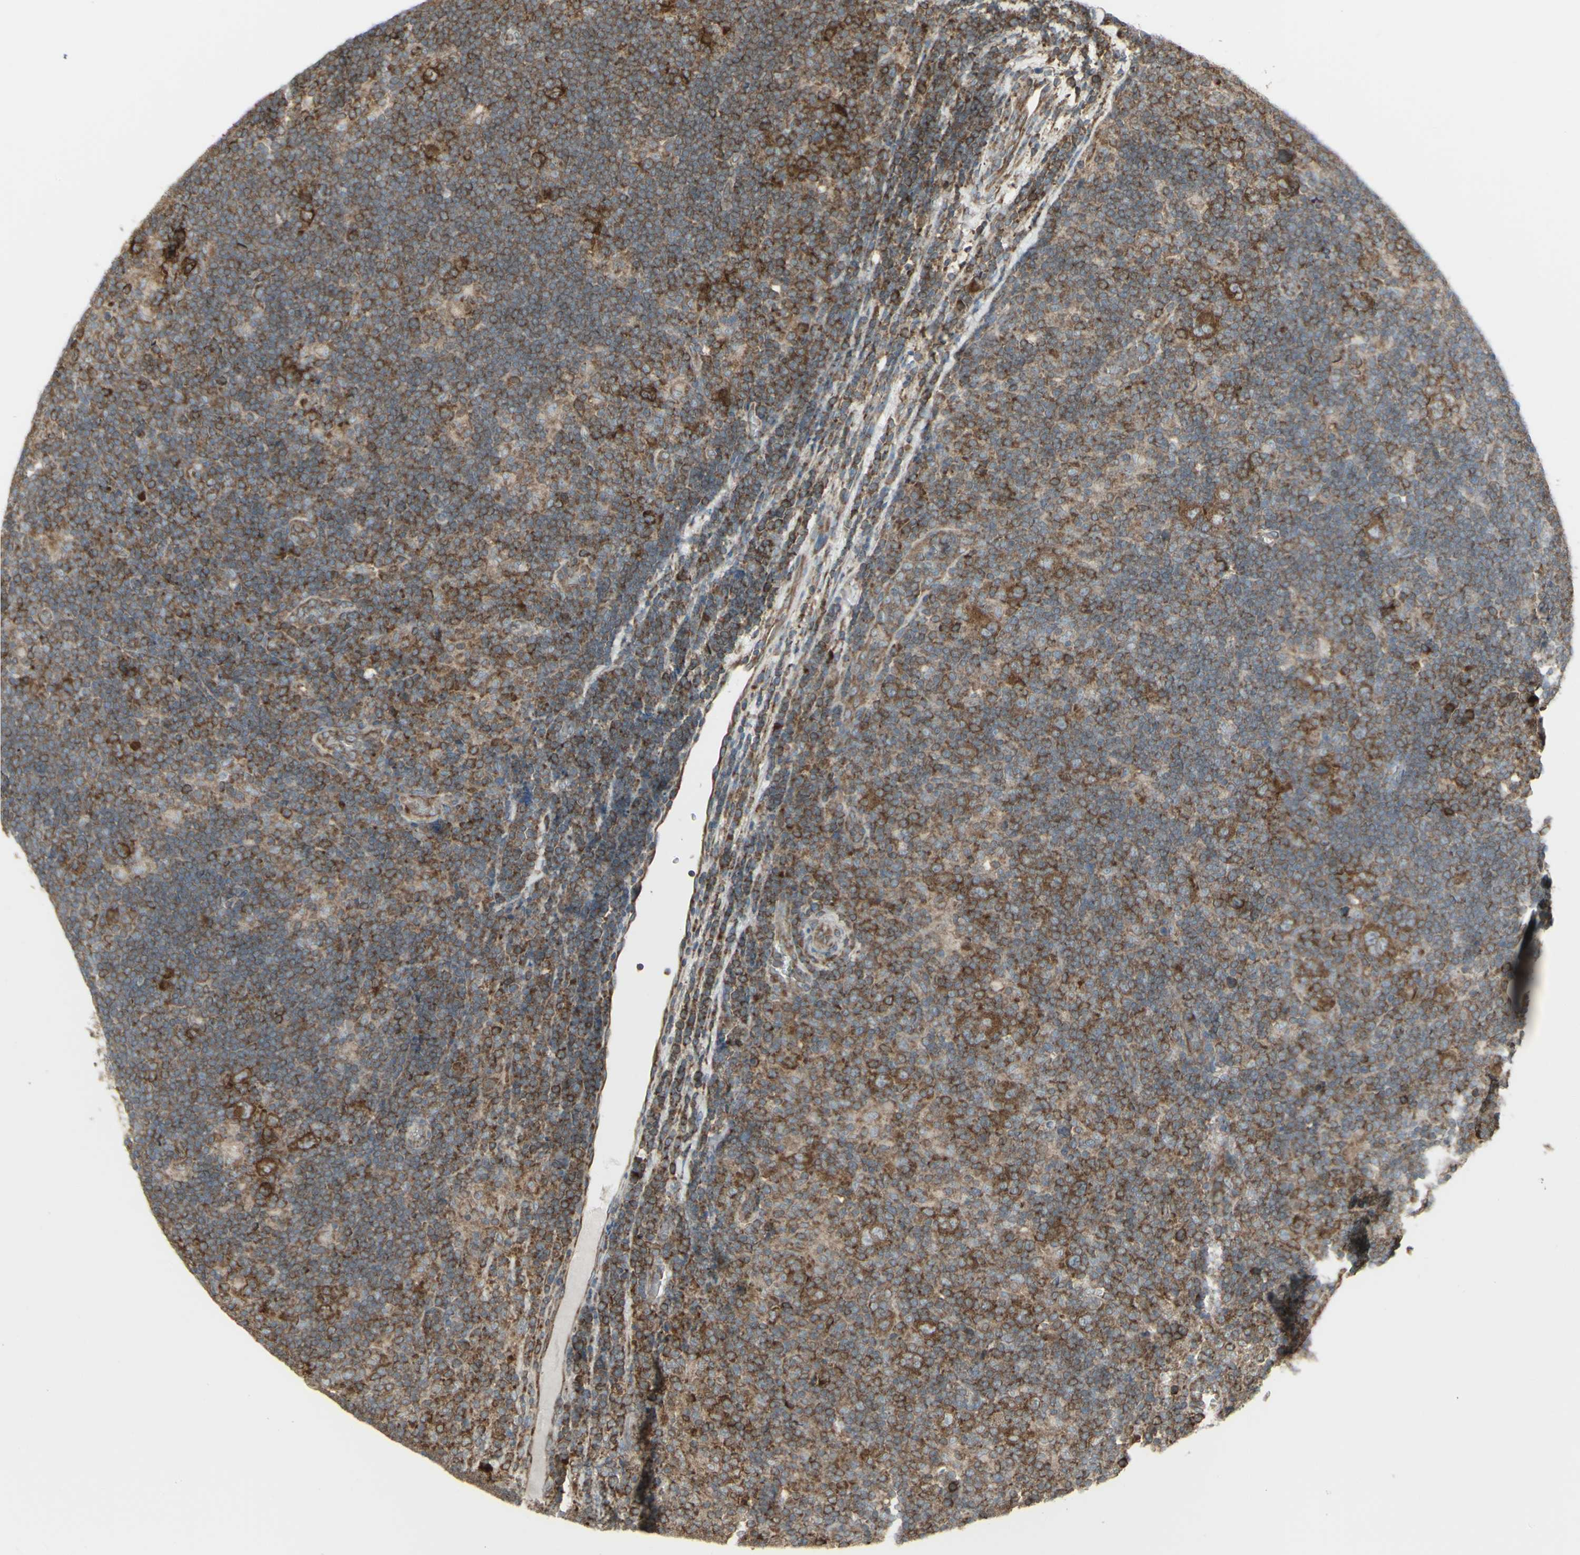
{"staining": {"intensity": "moderate", "quantity": ">75%", "location": "cytoplasmic/membranous"}, "tissue": "lymphoma", "cell_type": "Tumor cells", "image_type": "cancer", "snomed": [{"axis": "morphology", "description": "Hodgkin's disease, NOS"}, {"axis": "topography", "description": "Lymph node"}], "caption": "Immunohistochemical staining of human lymphoma demonstrates moderate cytoplasmic/membranous protein staining in about >75% of tumor cells.", "gene": "FKBP3", "patient": {"sex": "female", "age": 57}}